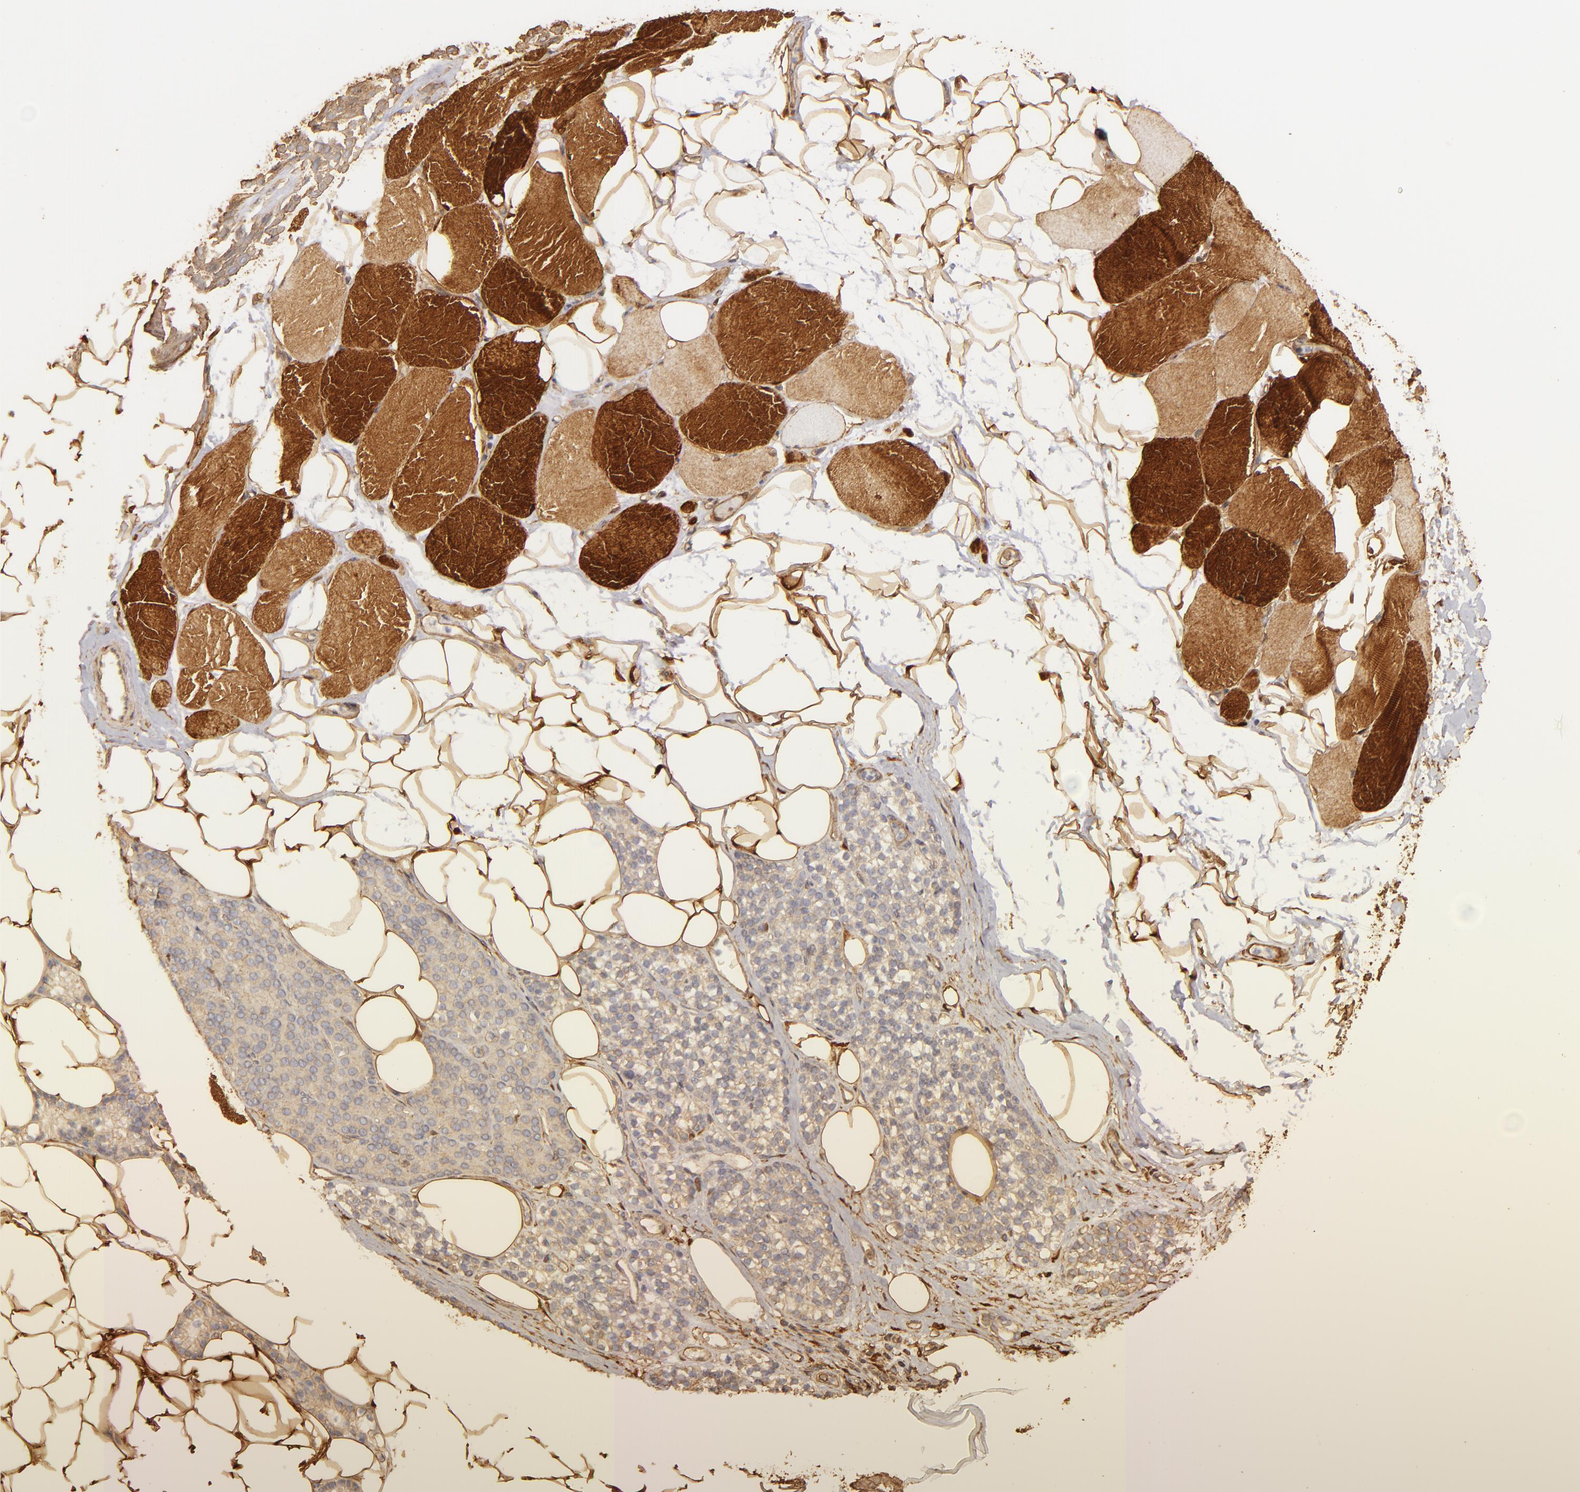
{"staining": {"intensity": "moderate", "quantity": ">75%", "location": "cytoplasmic/membranous,nuclear"}, "tissue": "skeletal muscle", "cell_type": "Myocytes", "image_type": "normal", "snomed": [{"axis": "morphology", "description": "Normal tissue, NOS"}, {"axis": "topography", "description": "Skeletal muscle"}, {"axis": "topography", "description": "Parathyroid gland"}], "caption": "This is a micrograph of immunohistochemistry (IHC) staining of normal skeletal muscle, which shows moderate positivity in the cytoplasmic/membranous,nuclear of myocytes.", "gene": "HSPB6", "patient": {"sex": "female", "age": 37}}